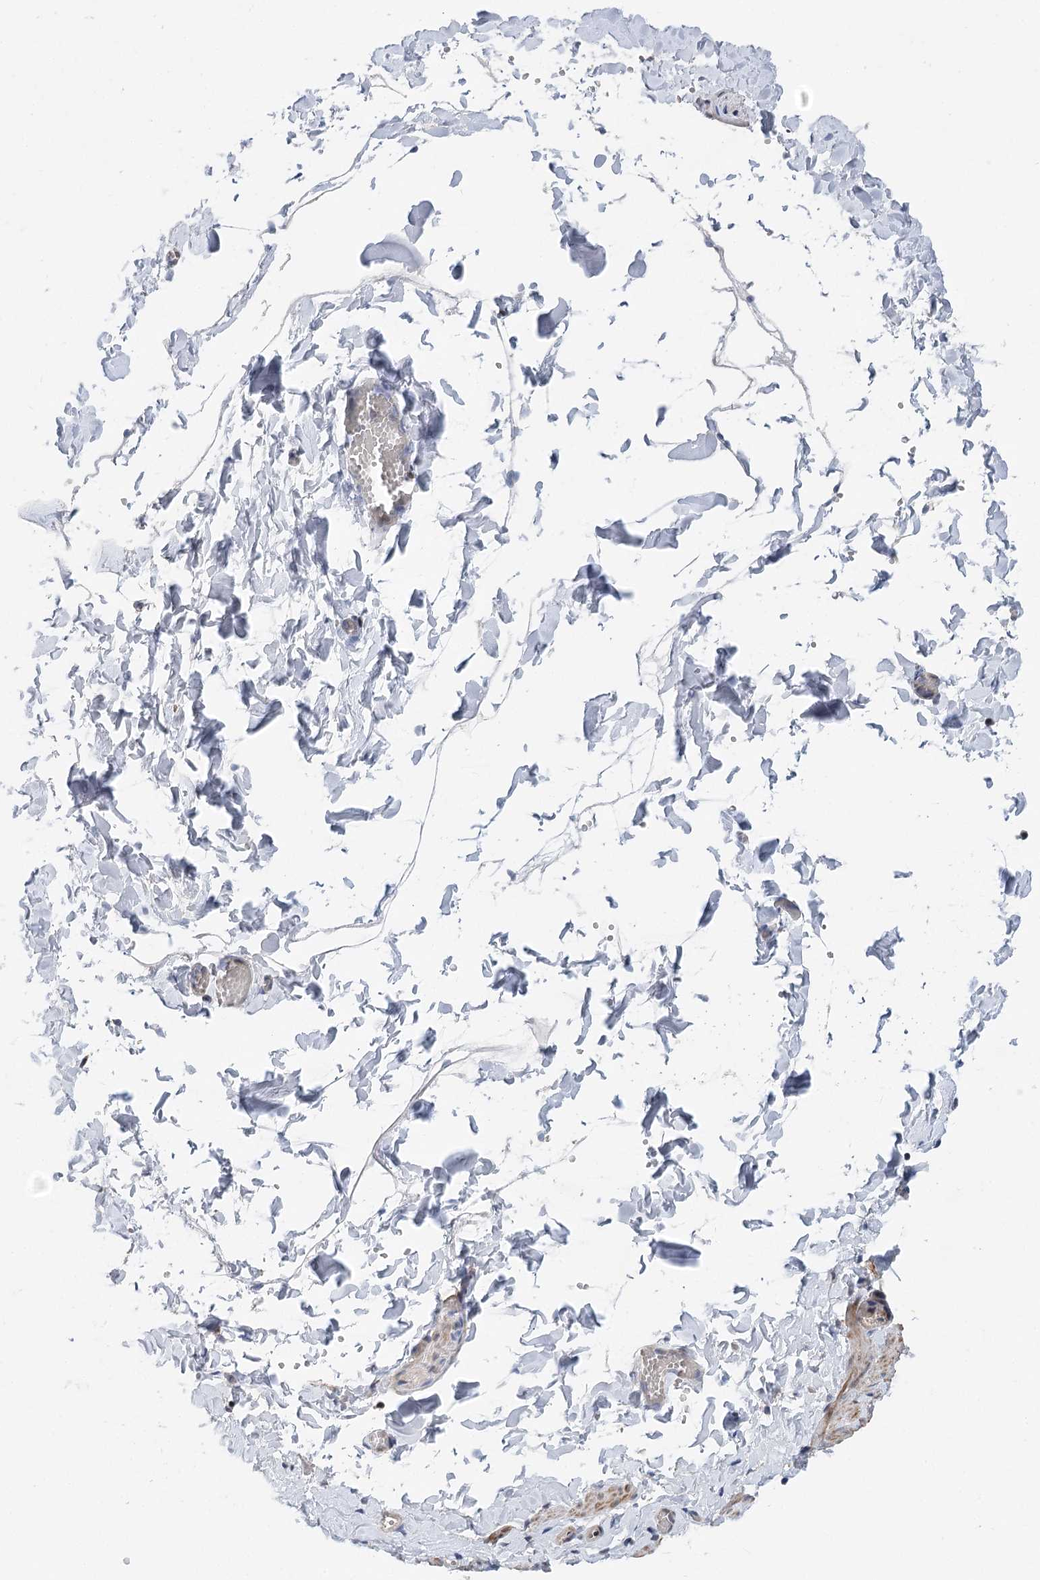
{"staining": {"intensity": "weak", "quantity": ">75%", "location": "nuclear"}, "tissue": "soft tissue", "cell_type": "Chondrocytes", "image_type": "normal", "snomed": [{"axis": "morphology", "description": "Normal tissue, NOS"}, {"axis": "topography", "description": "Gallbladder"}, {"axis": "topography", "description": "Peripheral nerve tissue"}], "caption": "This photomicrograph reveals immunohistochemistry (IHC) staining of unremarkable soft tissue, with low weak nuclear positivity in approximately >75% of chondrocytes.", "gene": "CAMTA1", "patient": {"sex": "male", "age": 38}}